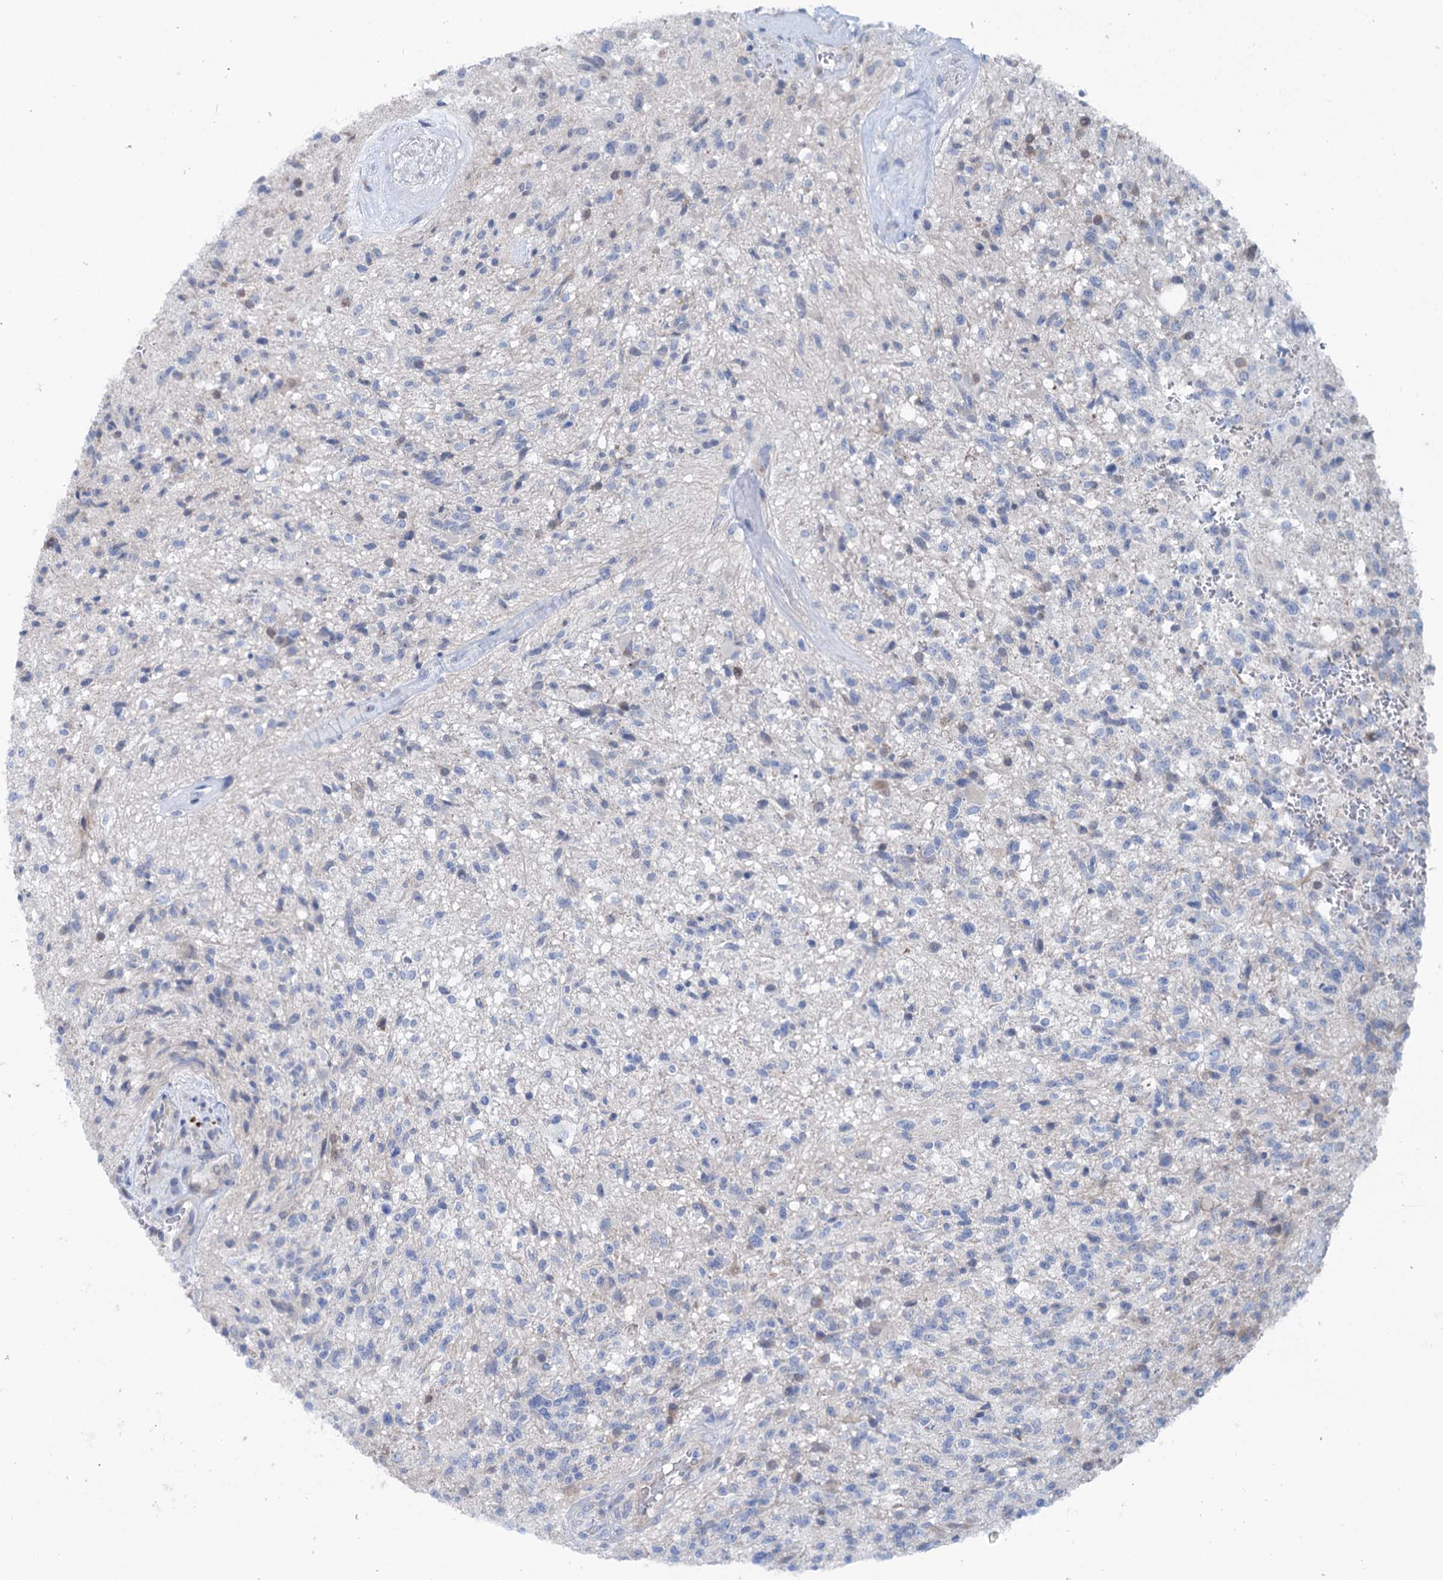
{"staining": {"intensity": "negative", "quantity": "none", "location": "none"}, "tissue": "glioma", "cell_type": "Tumor cells", "image_type": "cancer", "snomed": [{"axis": "morphology", "description": "Glioma, malignant, High grade"}, {"axis": "topography", "description": "Brain"}], "caption": "High magnification brightfield microscopy of glioma stained with DAB (3,3'-diaminobenzidine) (brown) and counterstained with hematoxylin (blue): tumor cells show no significant staining.", "gene": "EYA4", "patient": {"sex": "male", "age": 56}}